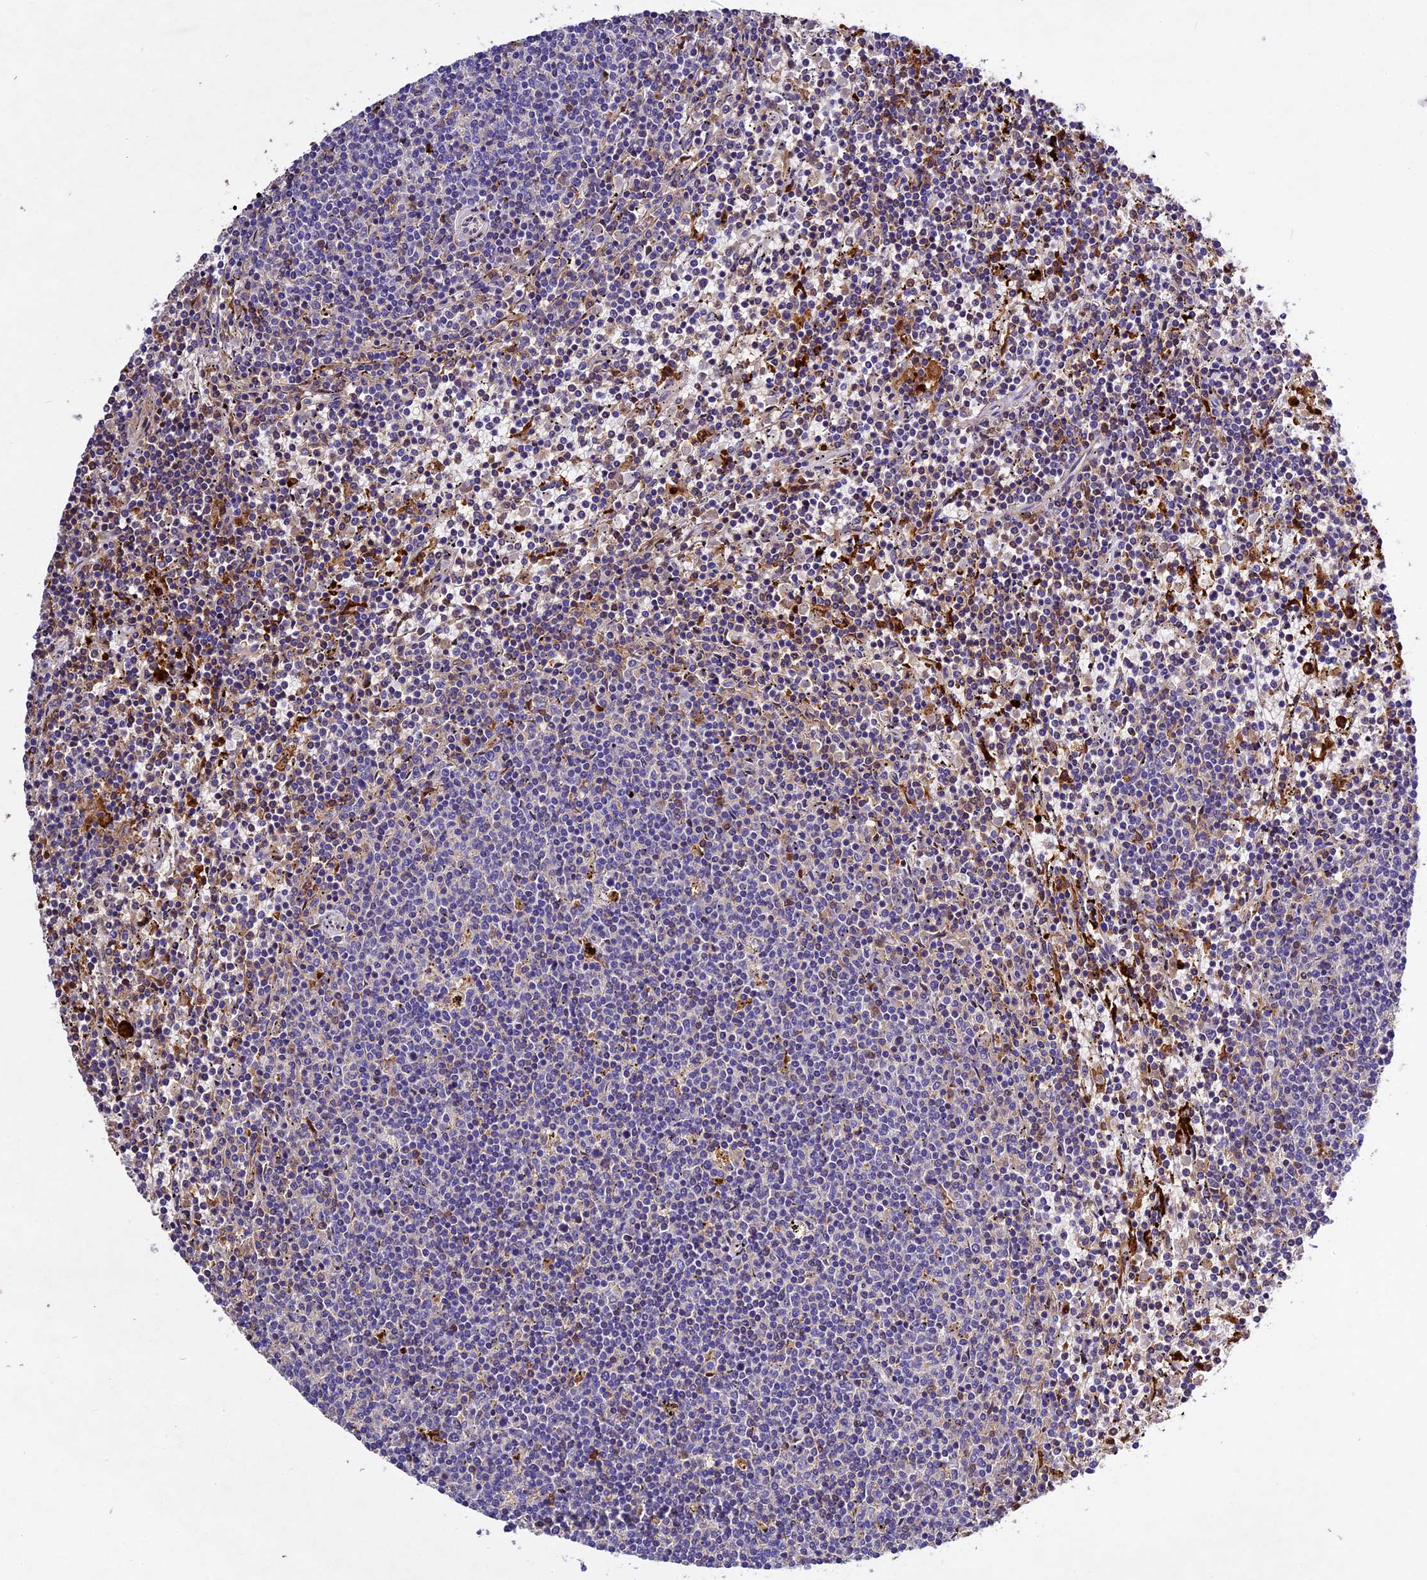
{"staining": {"intensity": "negative", "quantity": "none", "location": "none"}, "tissue": "lymphoma", "cell_type": "Tumor cells", "image_type": "cancer", "snomed": [{"axis": "morphology", "description": "Malignant lymphoma, non-Hodgkin's type, Low grade"}, {"axis": "topography", "description": "Spleen"}], "caption": "Histopathology image shows no protein staining in tumor cells of malignant lymphoma, non-Hodgkin's type (low-grade) tissue. The staining is performed using DAB brown chromogen with nuclei counter-stained in using hematoxylin.", "gene": "CILP2", "patient": {"sex": "female", "age": 50}}